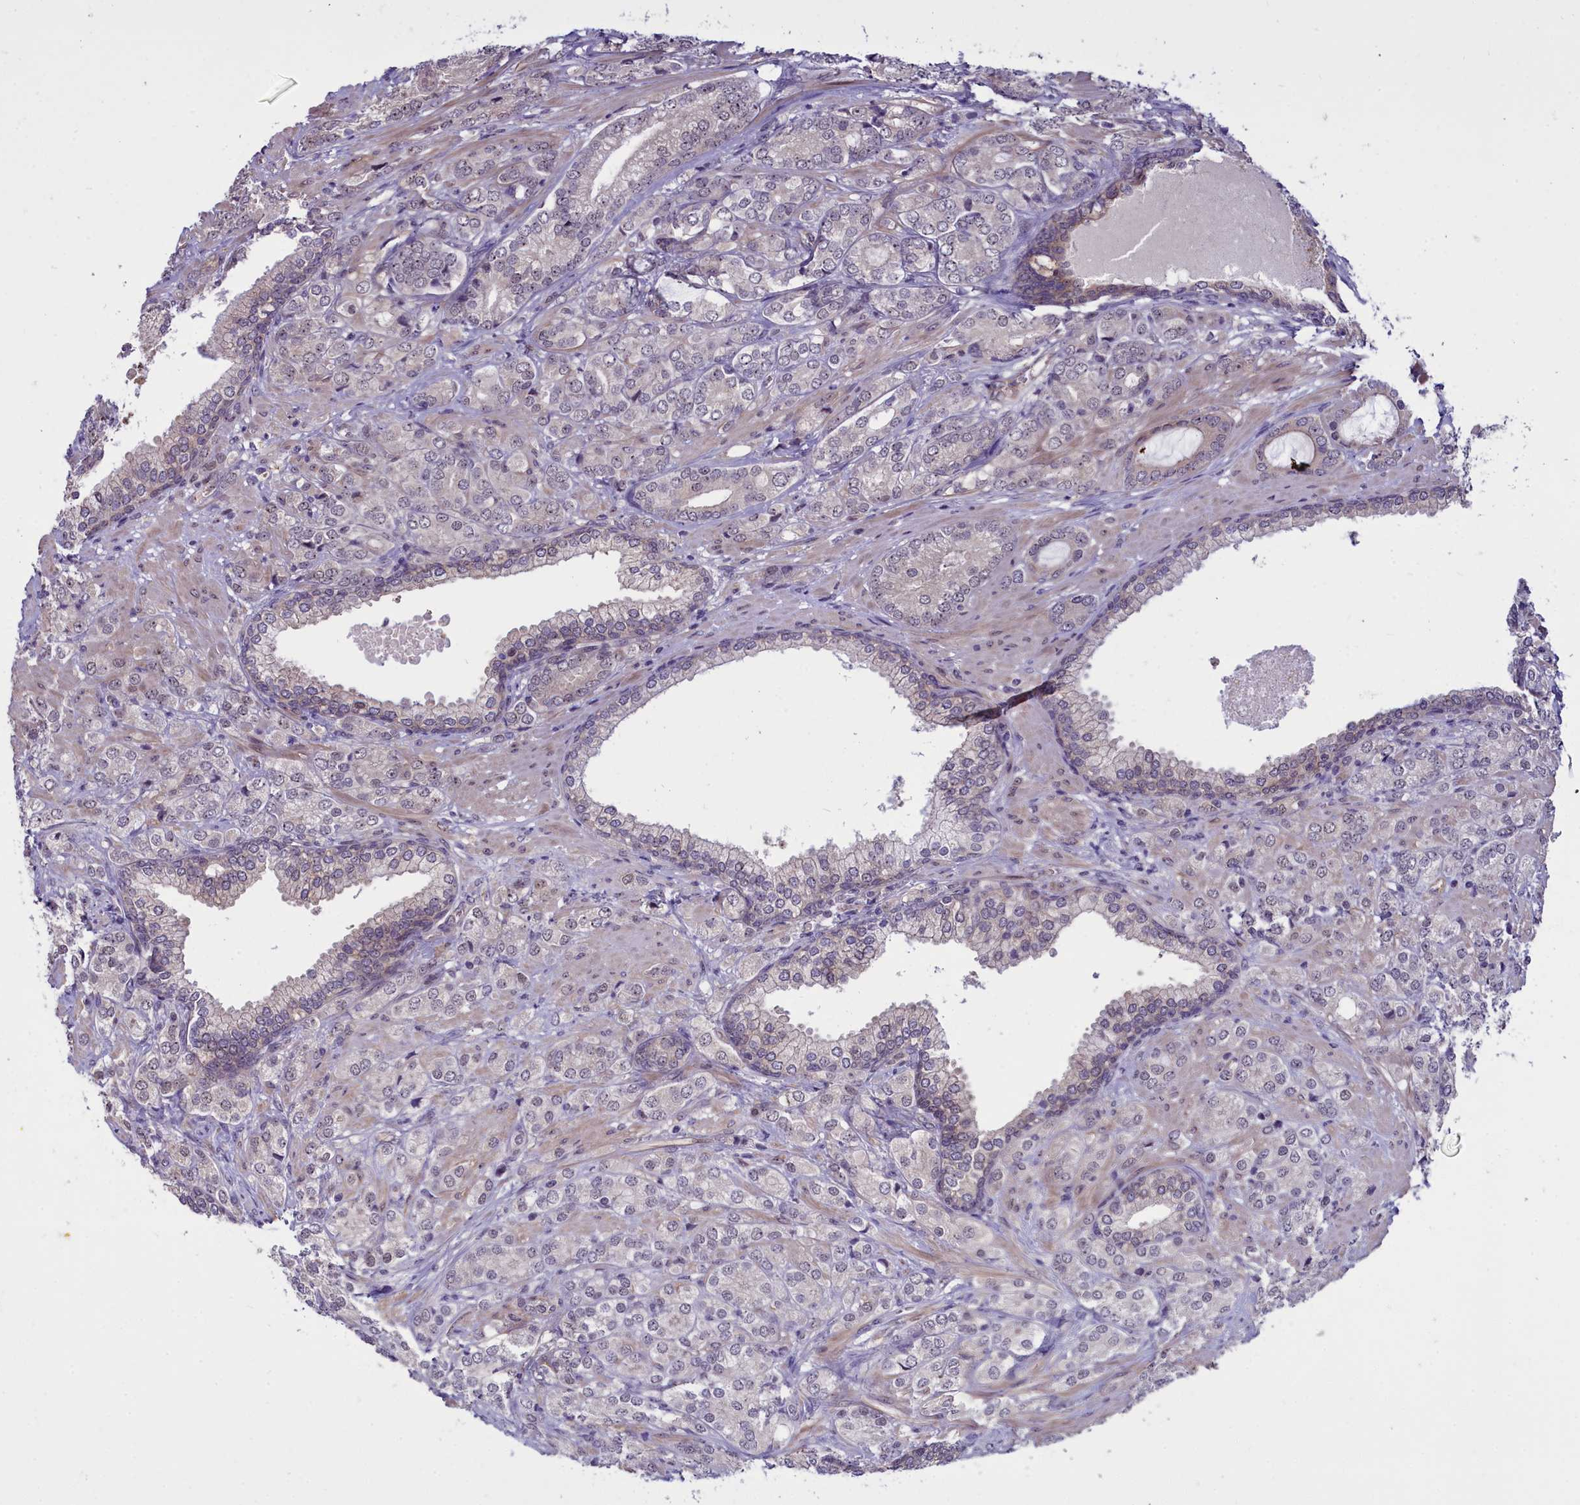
{"staining": {"intensity": "negative", "quantity": "none", "location": "none"}, "tissue": "prostate cancer", "cell_type": "Tumor cells", "image_type": "cancer", "snomed": [{"axis": "morphology", "description": "Adenocarcinoma, High grade"}, {"axis": "topography", "description": "Prostate"}], "caption": "Tumor cells are negative for brown protein staining in high-grade adenocarcinoma (prostate). The staining is performed using DAB (3,3'-diaminobenzidine) brown chromogen with nuclei counter-stained in using hematoxylin.", "gene": "BCAR1", "patient": {"sex": "male", "age": 60}}